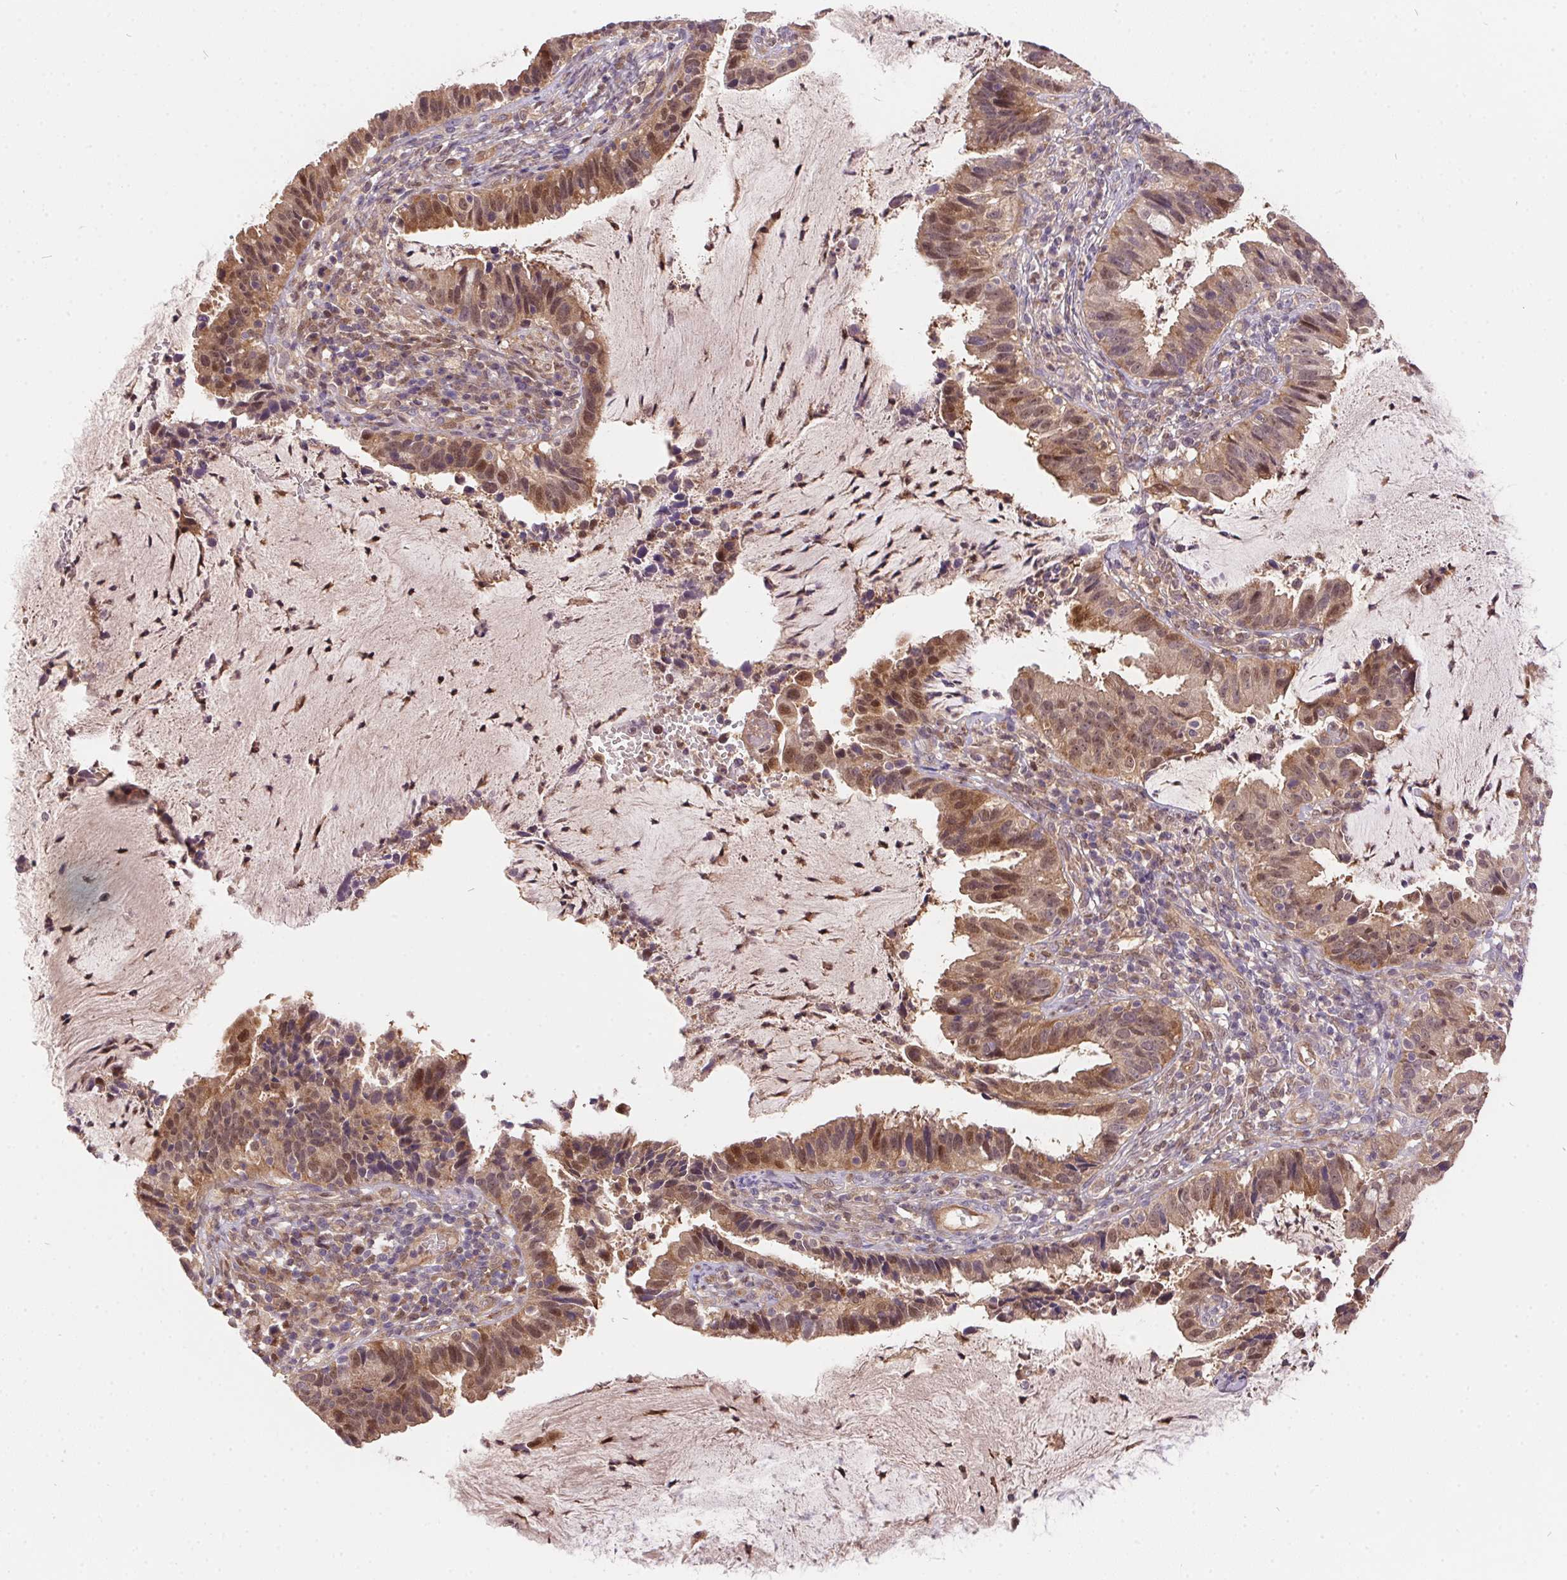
{"staining": {"intensity": "moderate", "quantity": ">75%", "location": "cytoplasmic/membranous,nuclear"}, "tissue": "cervical cancer", "cell_type": "Tumor cells", "image_type": "cancer", "snomed": [{"axis": "morphology", "description": "Adenocarcinoma, NOS"}, {"axis": "topography", "description": "Cervix"}], "caption": "Immunohistochemistry (IHC) photomicrograph of neoplastic tissue: cervical cancer (adenocarcinoma) stained using immunohistochemistry reveals medium levels of moderate protein expression localized specifically in the cytoplasmic/membranous and nuclear of tumor cells, appearing as a cytoplasmic/membranous and nuclear brown color.", "gene": "NUDT16", "patient": {"sex": "female", "age": 34}}